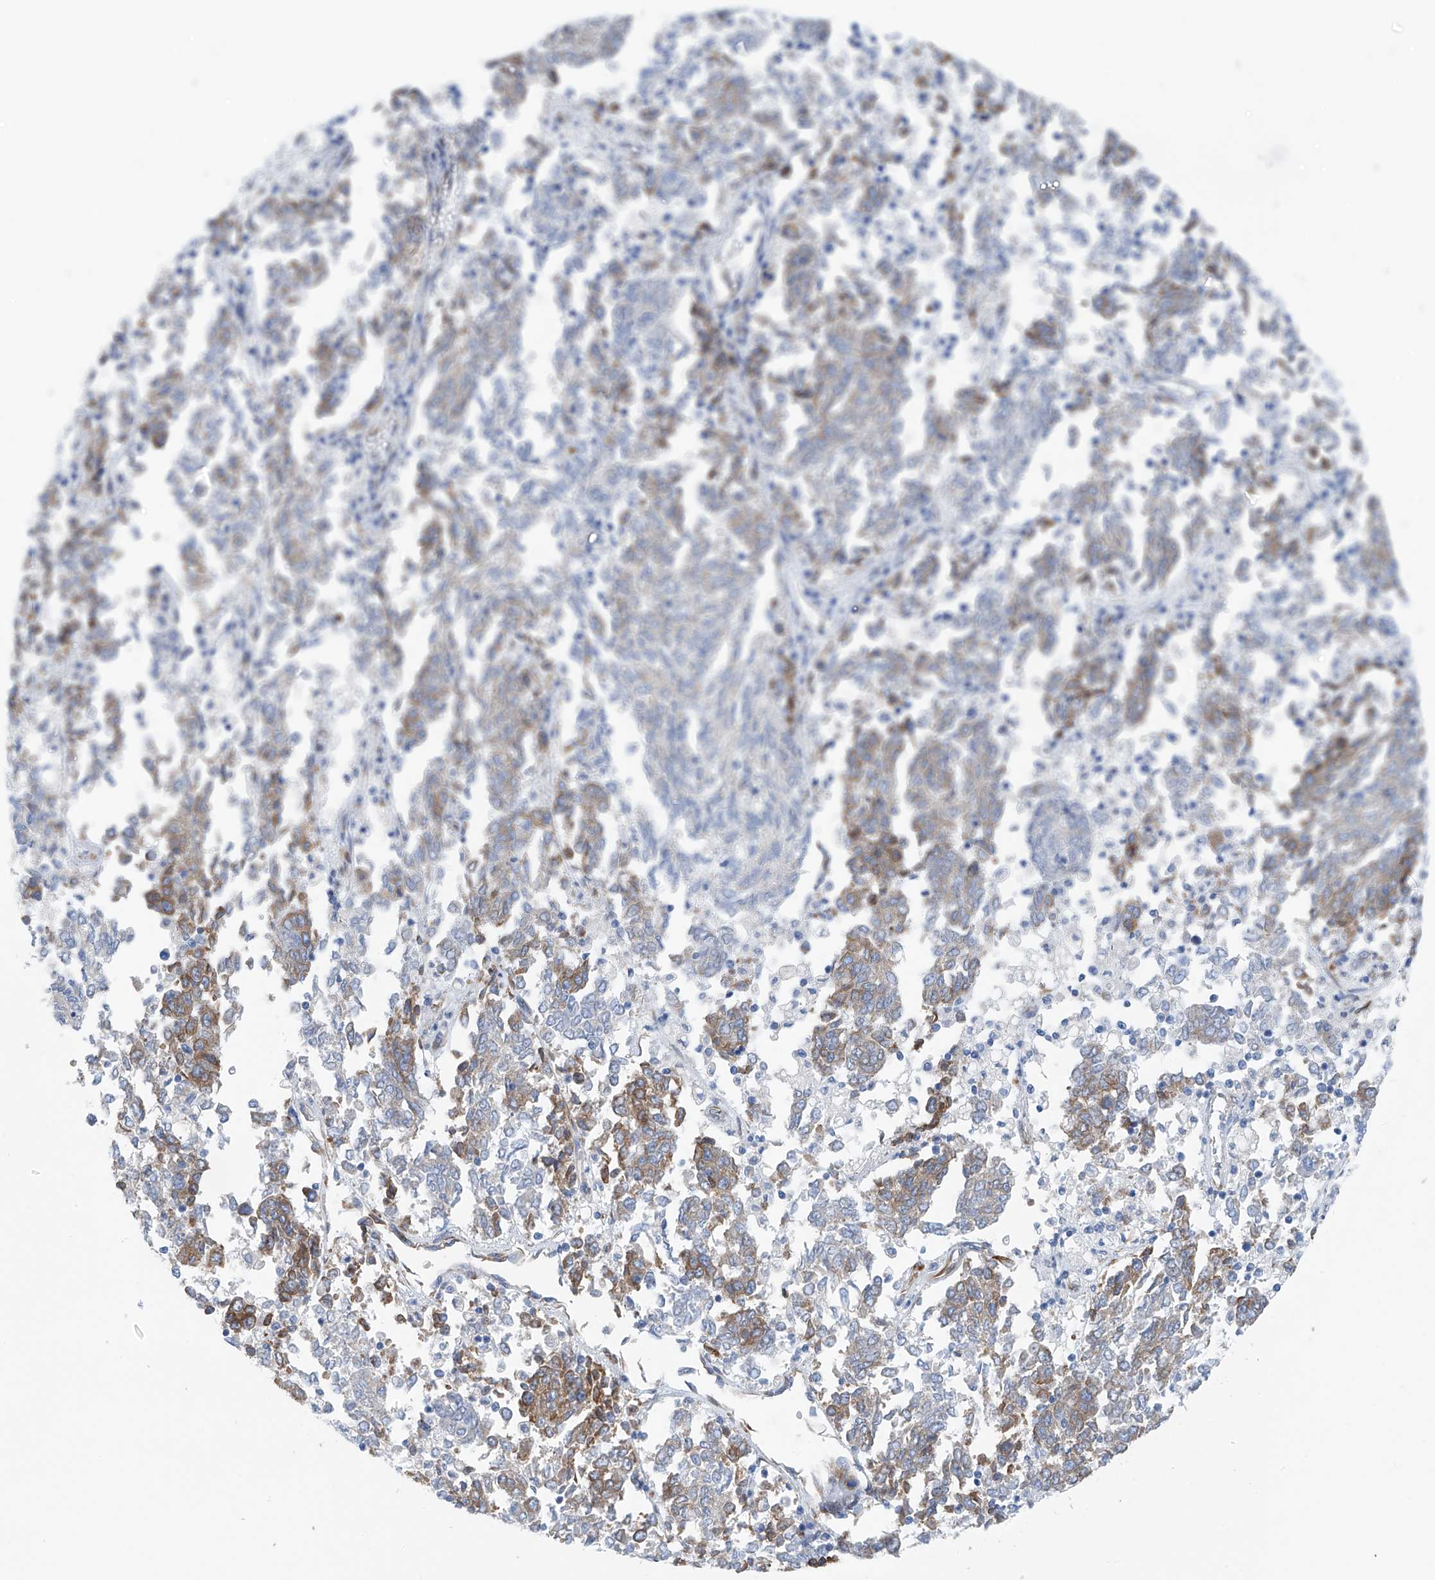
{"staining": {"intensity": "moderate", "quantity": "<25%", "location": "cytoplasmic/membranous"}, "tissue": "endometrial cancer", "cell_type": "Tumor cells", "image_type": "cancer", "snomed": [{"axis": "morphology", "description": "Adenocarcinoma, NOS"}, {"axis": "topography", "description": "Endometrium"}], "caption": "Protein analysis of endometrial cancer (adenocarcinoma) tissue reveals moderate cytoplasmic/membranous staining in about <25% of tumor cells.", "gene": "RCN2", "patient": {"sex": "female", "age": 80}}